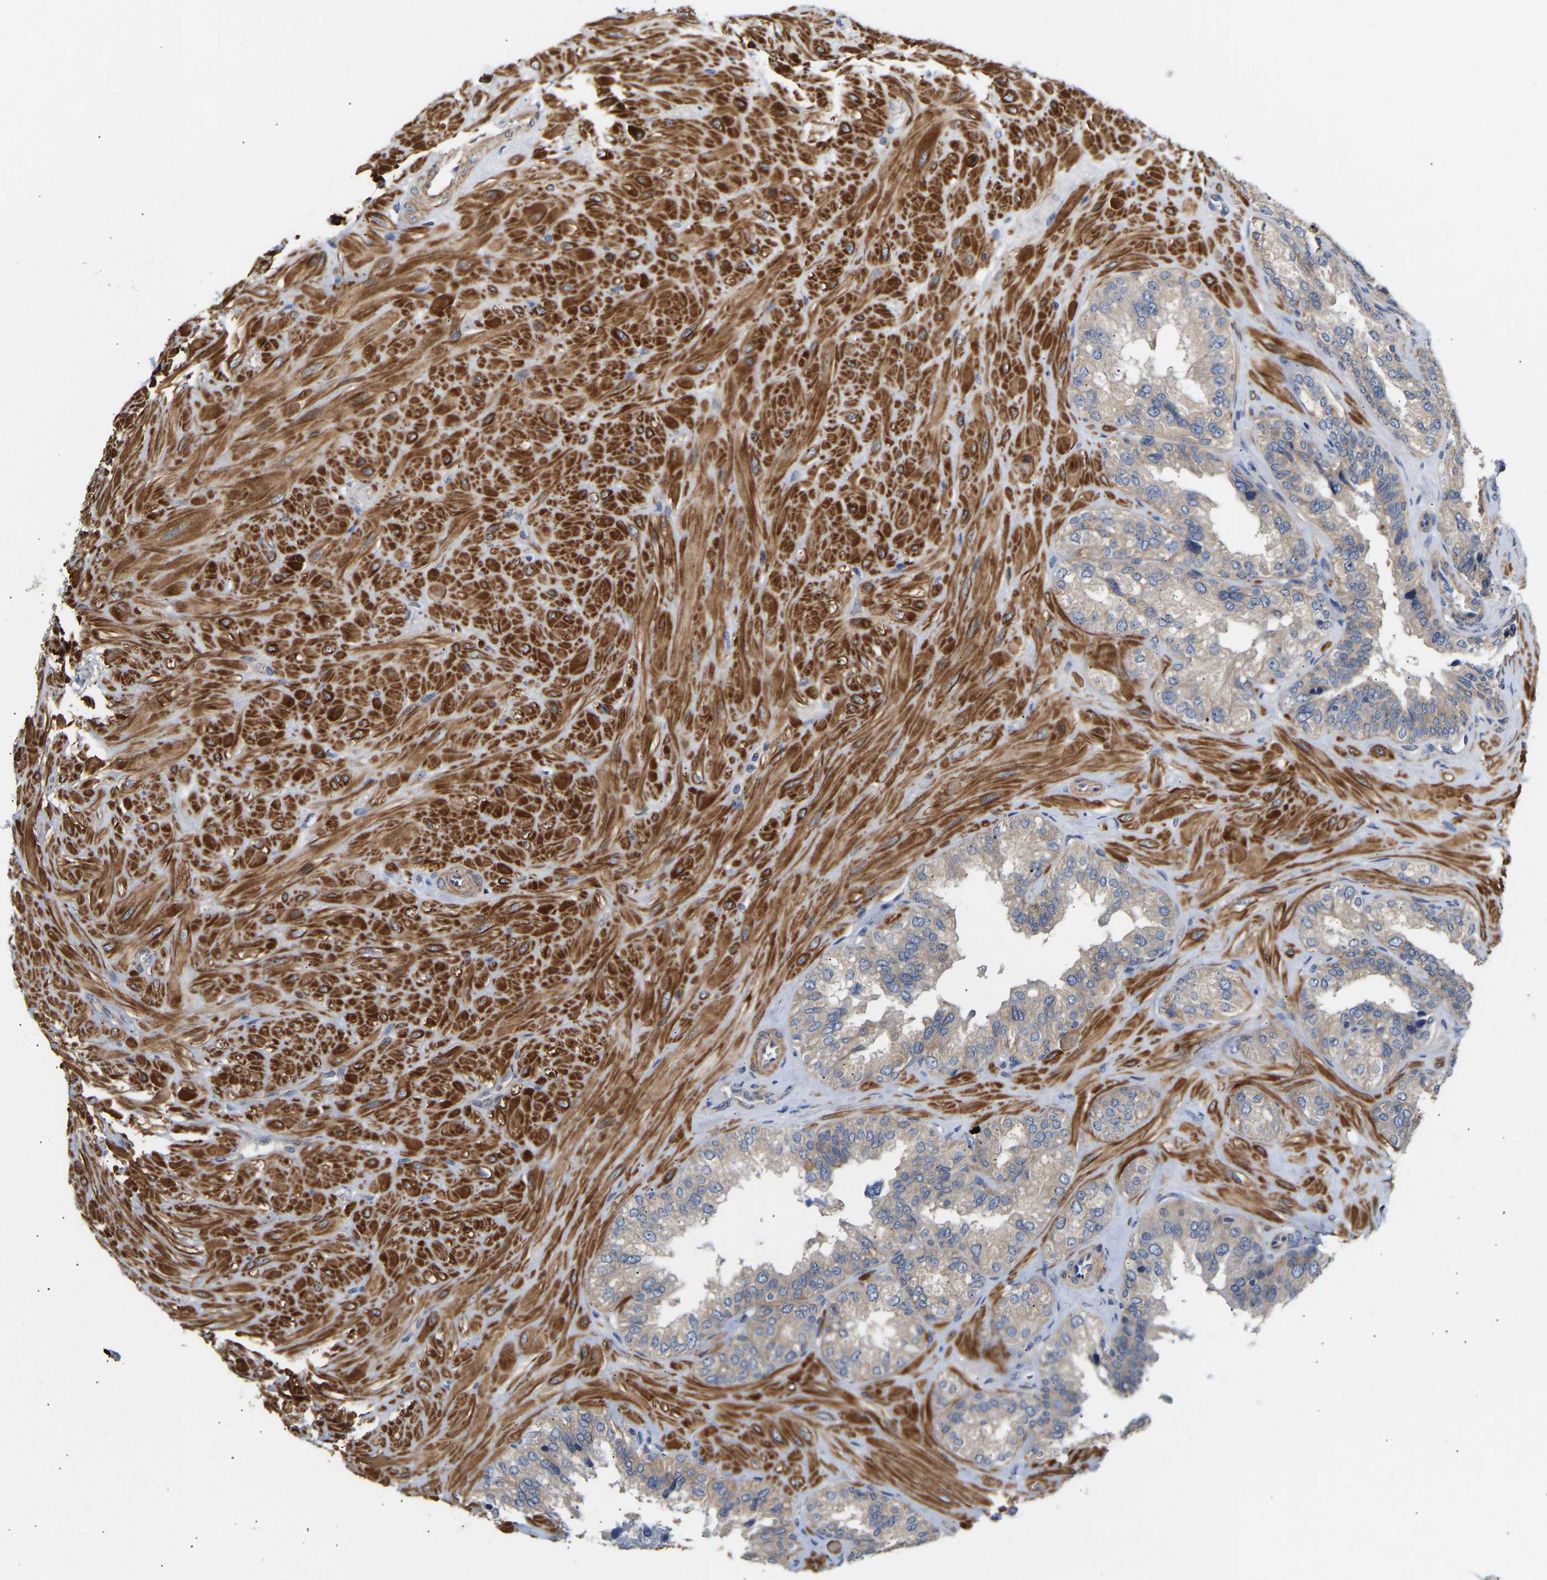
{"staining": {"intensity": "weak", "quantity": "25%-75%", "location": "cytoplasmic/membranous"}, "tissue": "seminal vesicle", "cell_type": "Glandular cells", "image_type": "normal", "snomed": [{"axis": "morphology", "description": "Normal tissue, NOS"}, {"axis": "topography", "description": "Prostate"}, {"axis": "topography", "description": "Seminal veicle"}], "caption": "Brown immunohistochemical staining in benign human seminal vesicle shows weak cytoplasmic/membranous positivity in about 25%-75% of glandular cells. (DAB (3,3'-diaminobenzidine) IHC, brown staining for protein, blue staining for nuclei).", "gene": "KASH5", "patient": {"sex": "male", "age": 51}}